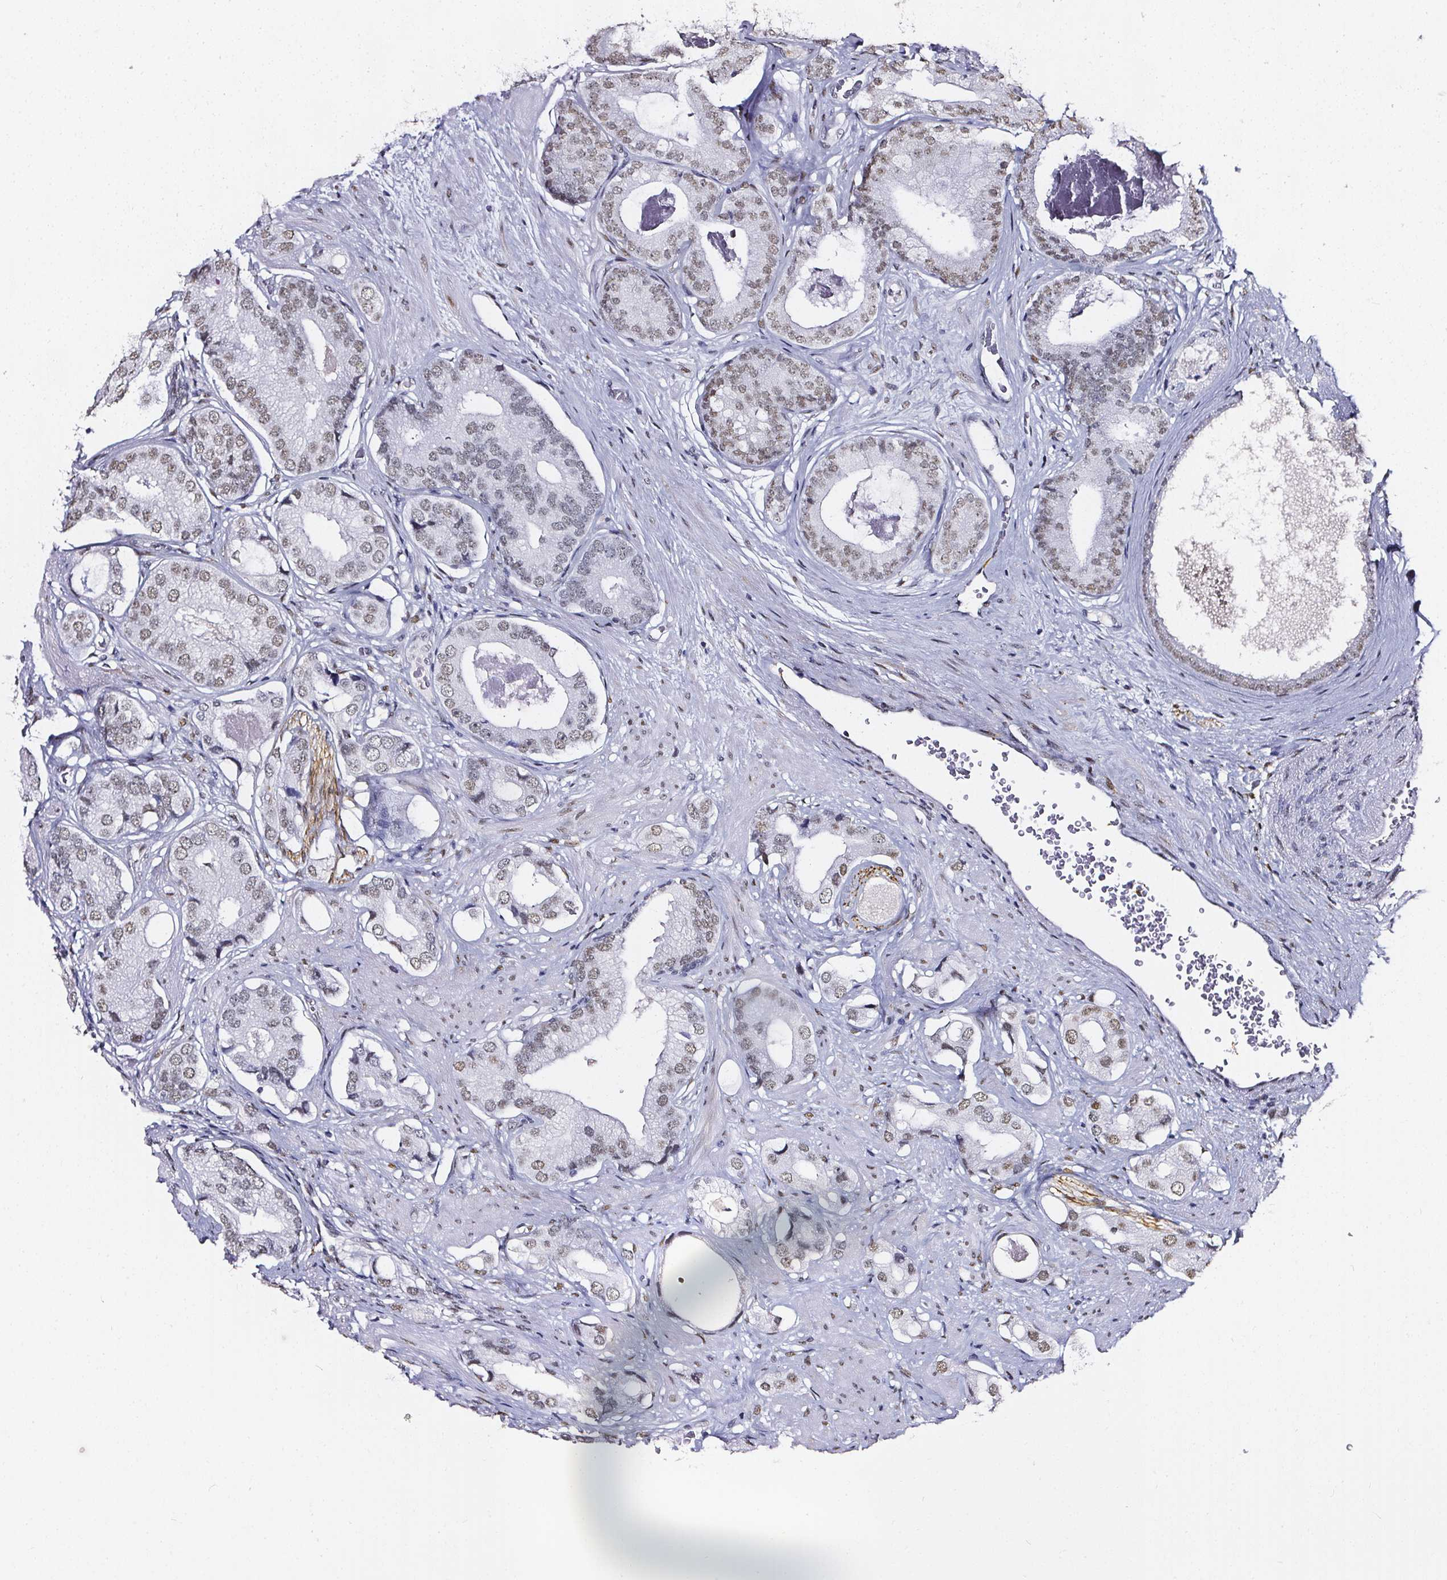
{"staining": {"intensity": "weak", "quantity": "25%-75%", "location": "nuclear"}, "tissue": "prostate cancer", "cell_type": "Tumor cells", "image_type": "cancer", "snomed": [{"axis": "morphology", "description": "Adenocarcinoma, Low grade"}, {"axis": "topography", "description": "Prostate"}], "caption": "Immunohistochemical staining of prostate adenocarcinoma (low-grade) exhibits low levels of weak nuclear protein staining in about 25%-75% of tumor cells.", "gene": "GP6", "patient": {"sex": "male", "age": 61}}